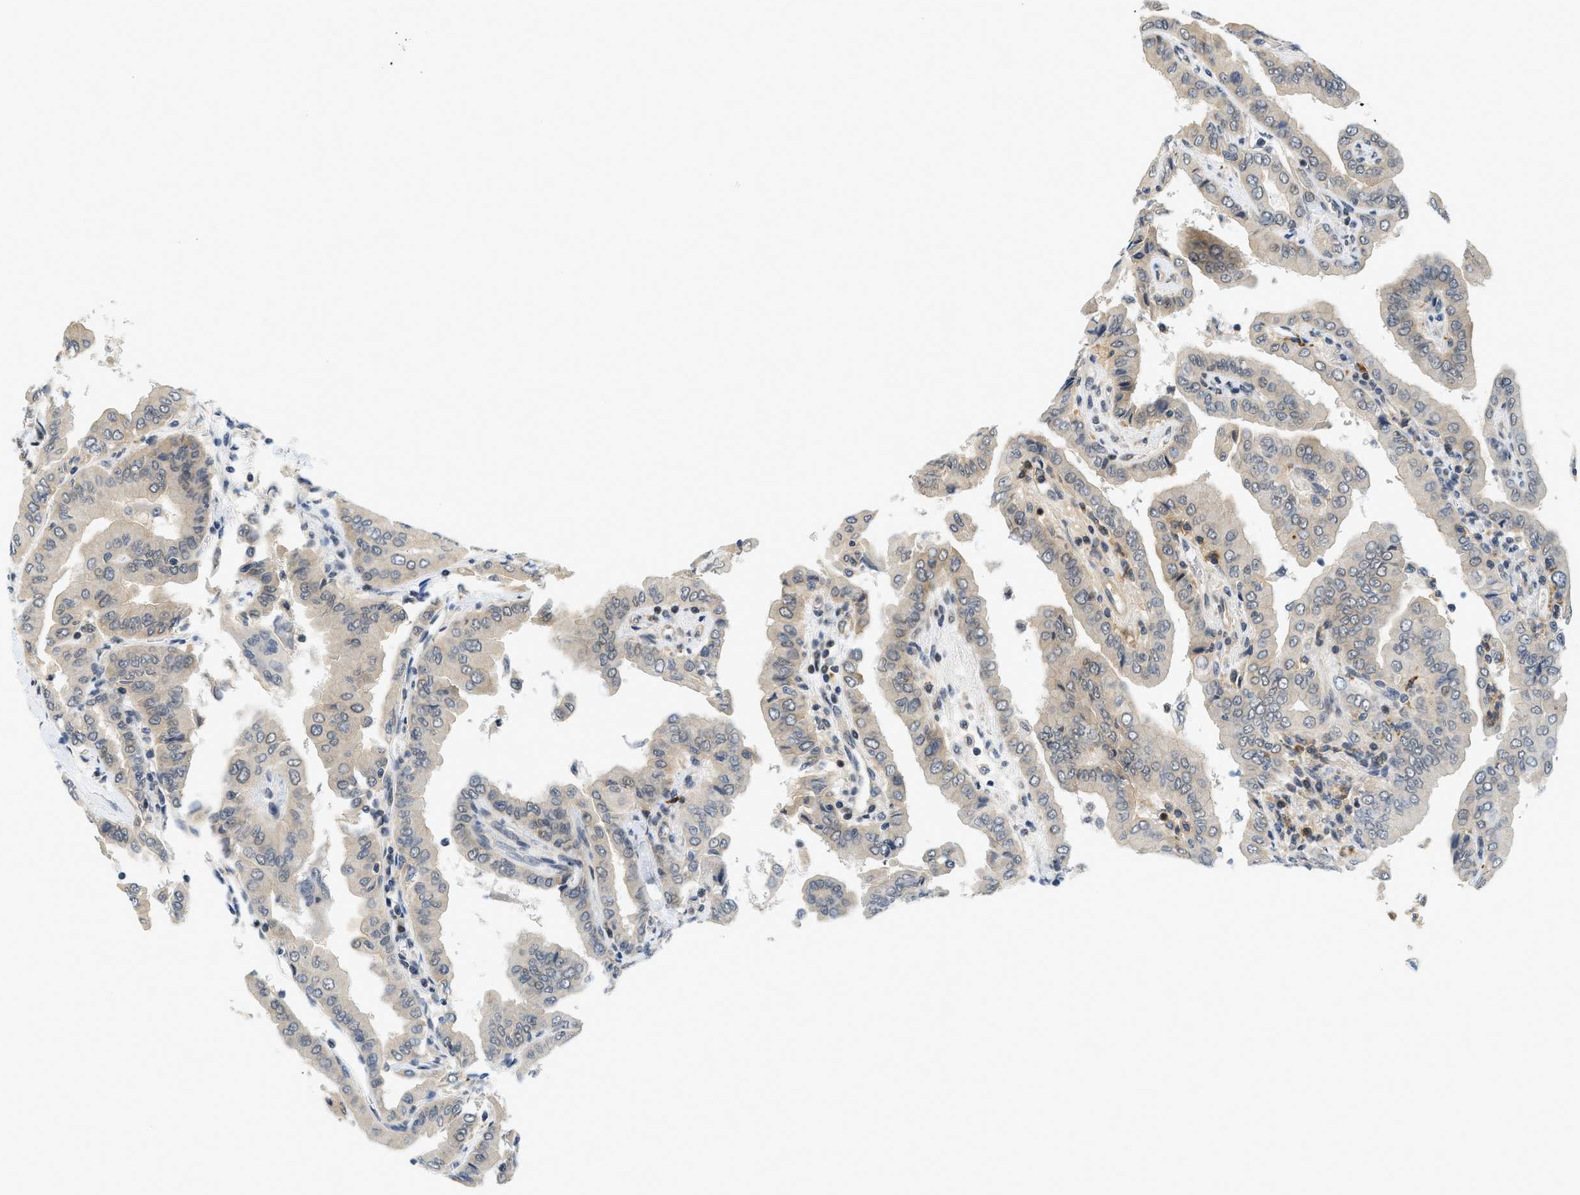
{"staining": {"intensity": "weak", "quantity": "<25%", "location": "cytoplasmic/membranous"}, "tissue": "thyroid cancer", "cell_type": "Tumor cells", "image_type": "cancer", "snomed": [{"axis": "morphology", "description": "Papillary adenocarcinoma, NOS"}, {"axis": "topography", "description": "Thyroid gland"}], "caption": "A histopathology image of thyroid cancer (papillary adenocarcinoma) stained for a protein demonstrates no brown staining in tumor cells.", "gene": "KMT2A", "patient": {"sex": "male", "age": 33}}